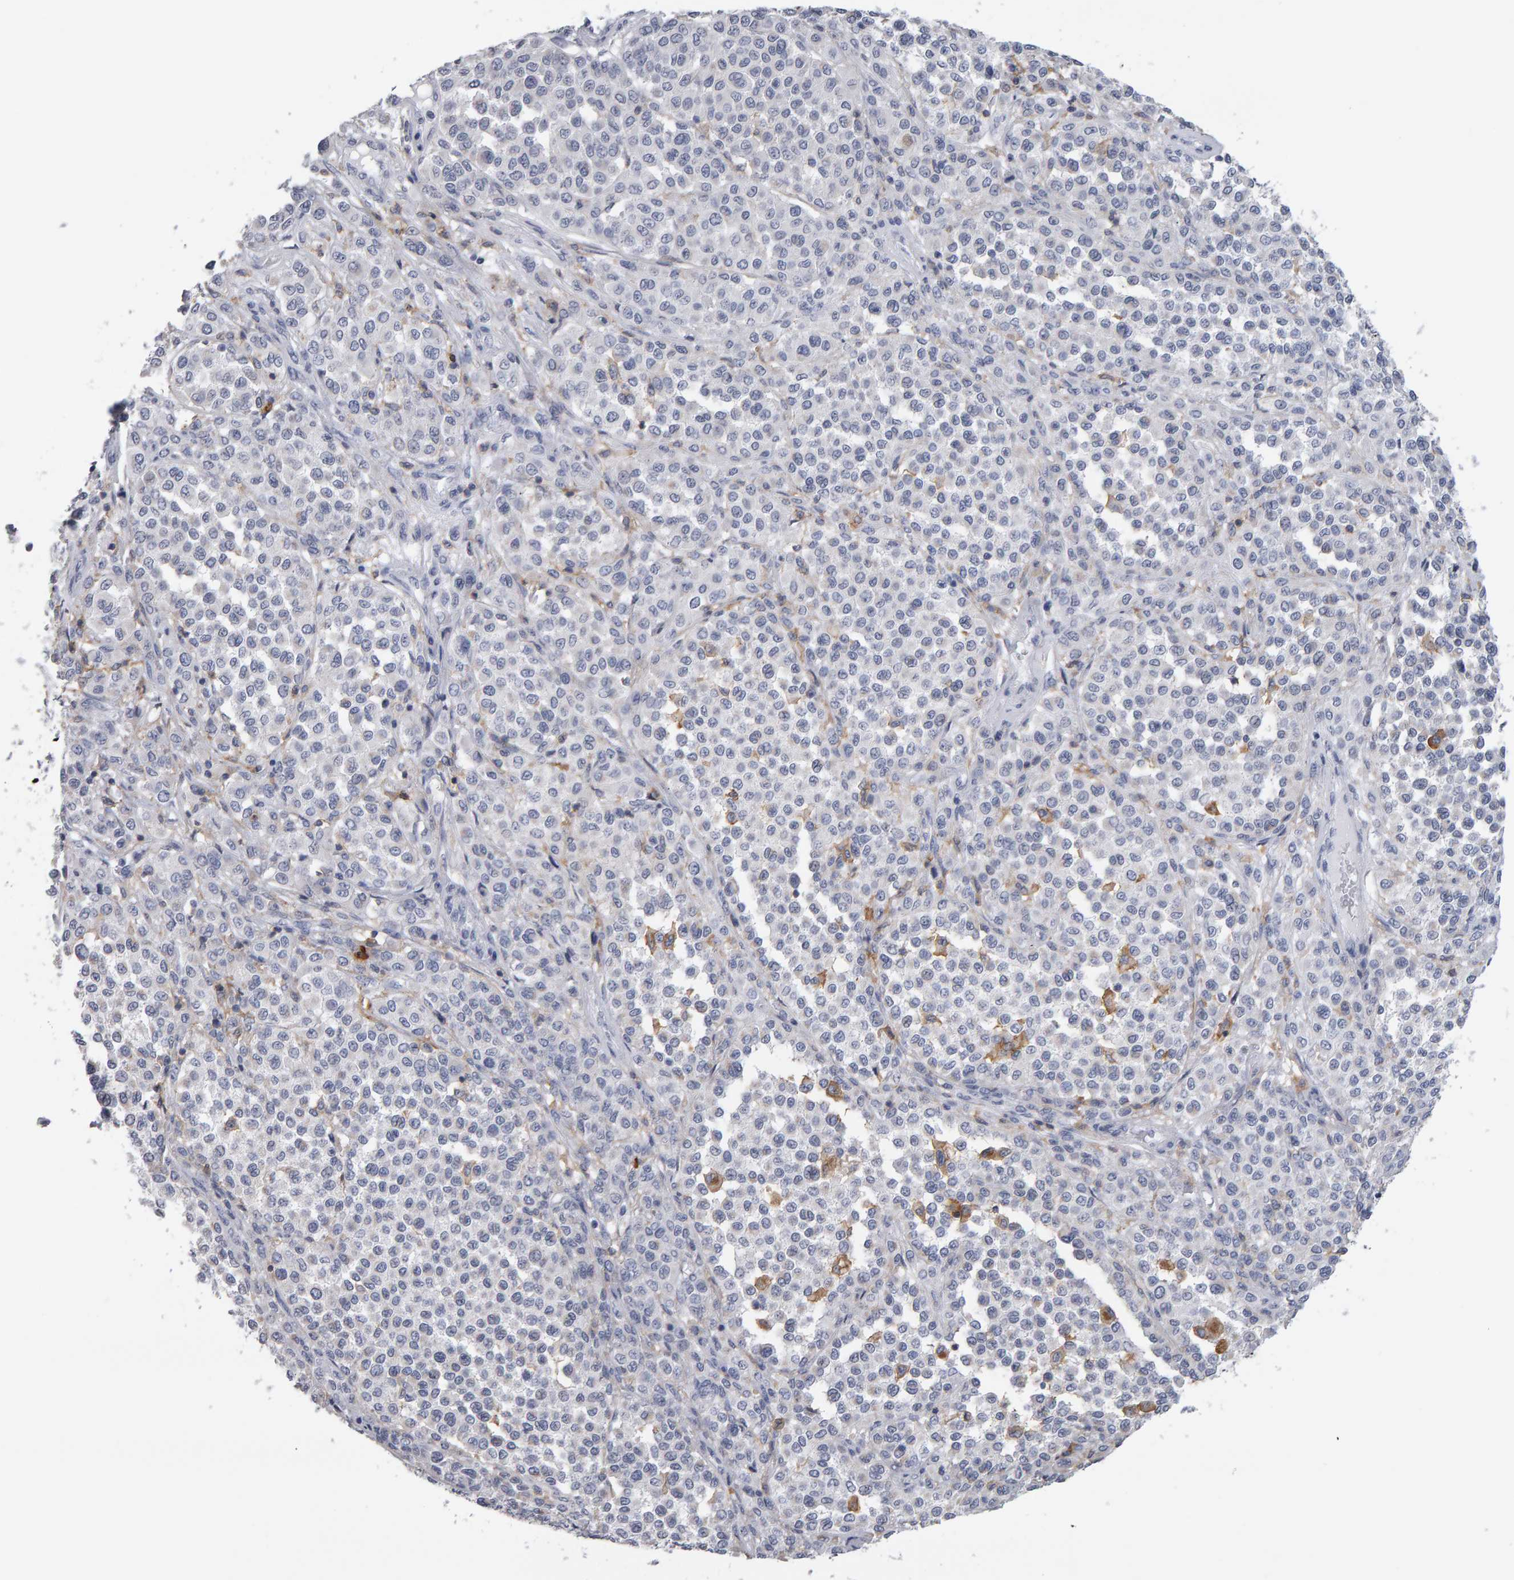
{"staining": {"intensity": "negative", "quantity": "none", "location": "none"}, "tissue": "melanoma", "cell_type": "Tumor cells", "image_type": "cancer", "snomed": [{"axis": "morphology", "description": "Malignant melanoma, Metastatic site"}, {"axis": "topography", "description": "Pancreas"}], "caption": "DAB (3,3'-diaminobenzidine) immunohistochemical staining of human melanoma displays no significant positivity in tumor cells. (Brightfield microscopy of DAB immunohistochemistry (IHC) at high magnification).", "gene": "CD38", "patient": {"sex": "female", "age": 30}}